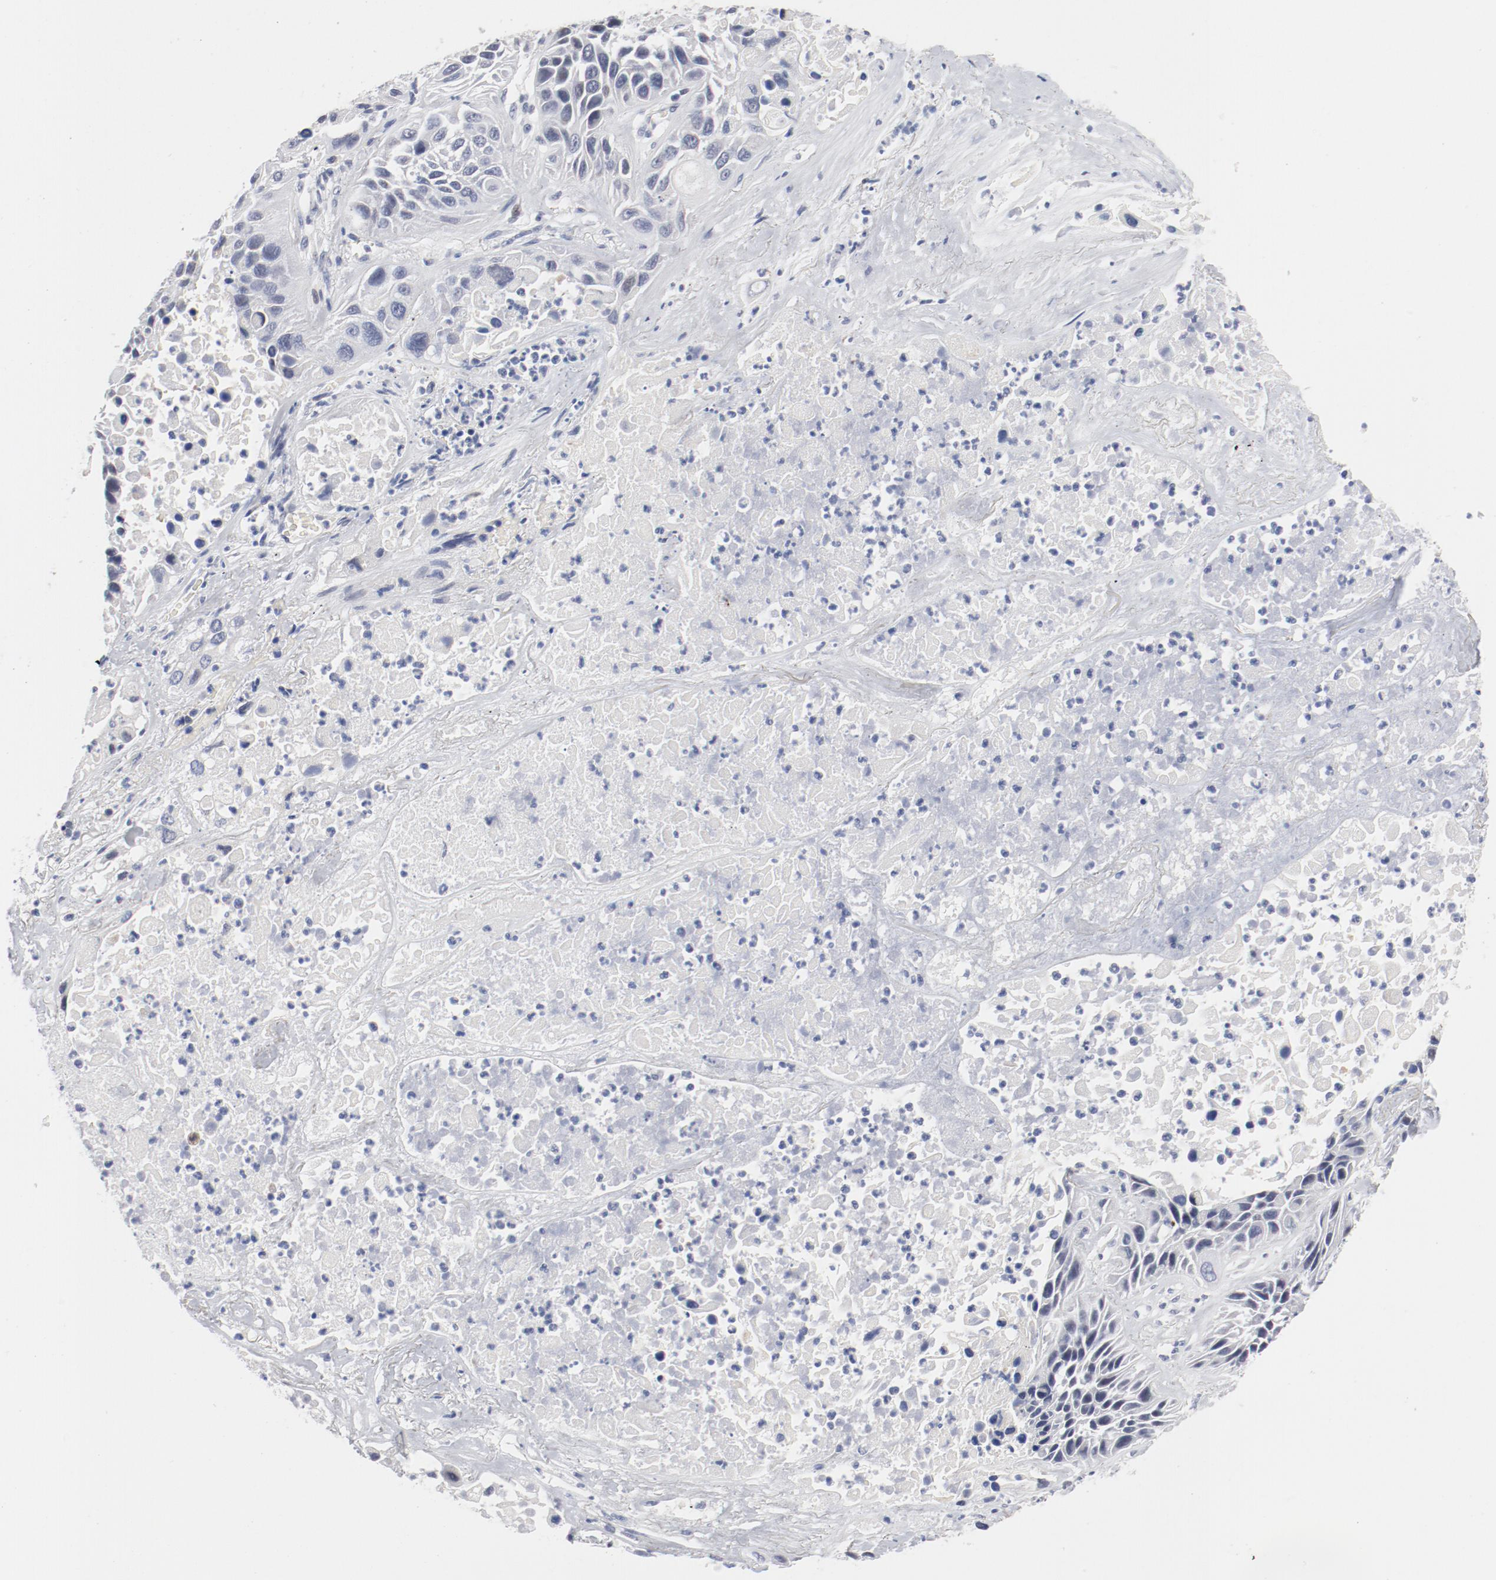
{"staining": {"intensity": "negative", "quantity": "none", "location": "none"}, "tissue": "lung cancer", "cell_type": "Tumor cells", "image_type": "cancer", "snomed": [{"axis": "morphology", "description": "Squamous cell carcinoma, NOS"}, {"axis": "topography", "description": "Lung"}], "caption": "Tumor cells show no significant protein staining in lung squamous cell carcinoma.", "gene": "KCNK13", "patient": {"sex": "female", "age": 76}}